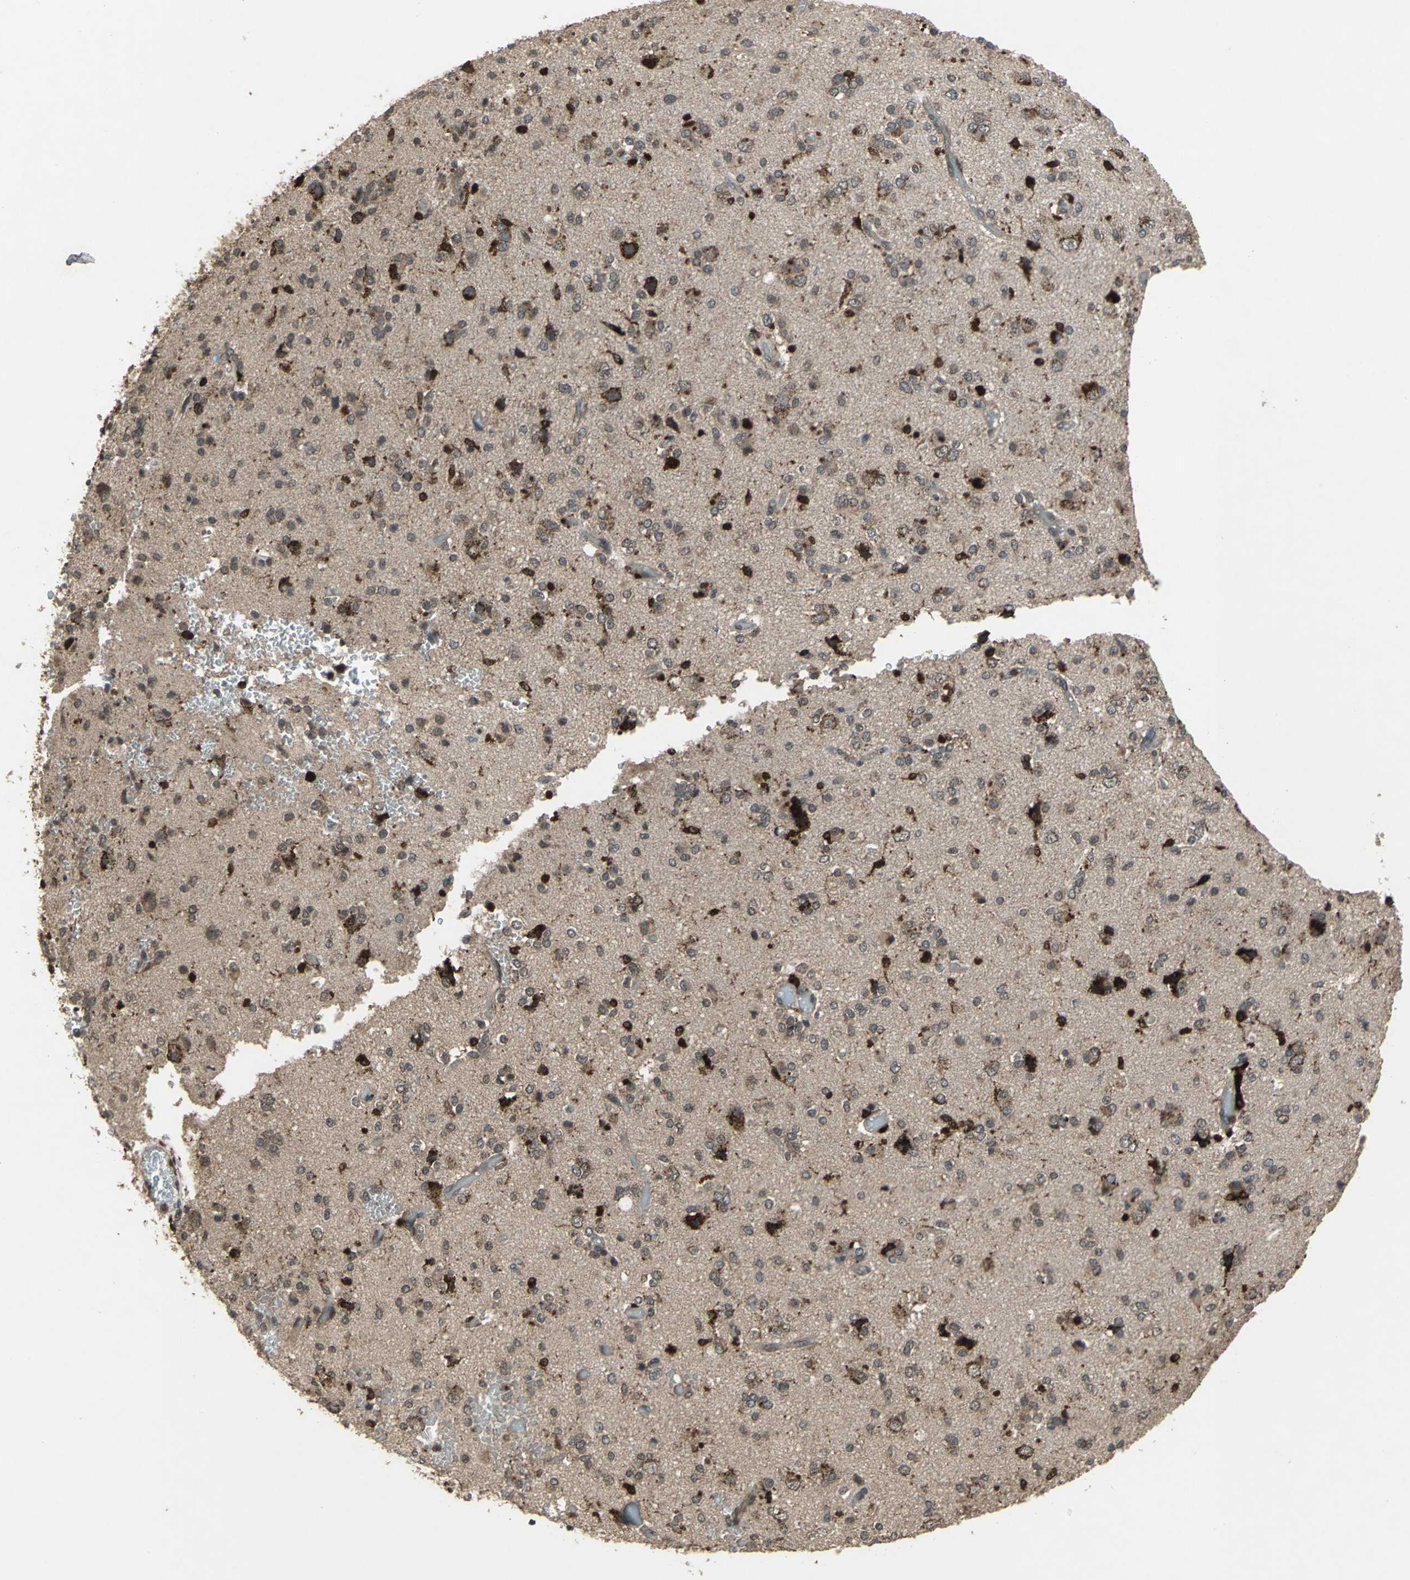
{"staining": {"intensity": "negative", "quantity": "none", "location": "none"}, "tissue": "glioma", "cell_type": "Tumor cells", "image_type": "cancer", "snomed": [{"axis": "morphology", "description": "Glioma, malignant, High grade"}, {"axis": "topography", "description": "Brain"}], "caption": "Tumor cells show no significant protein staining in glioma.", "gene": "PYCARD", "patient": {"sex": "male", "age": 47}}